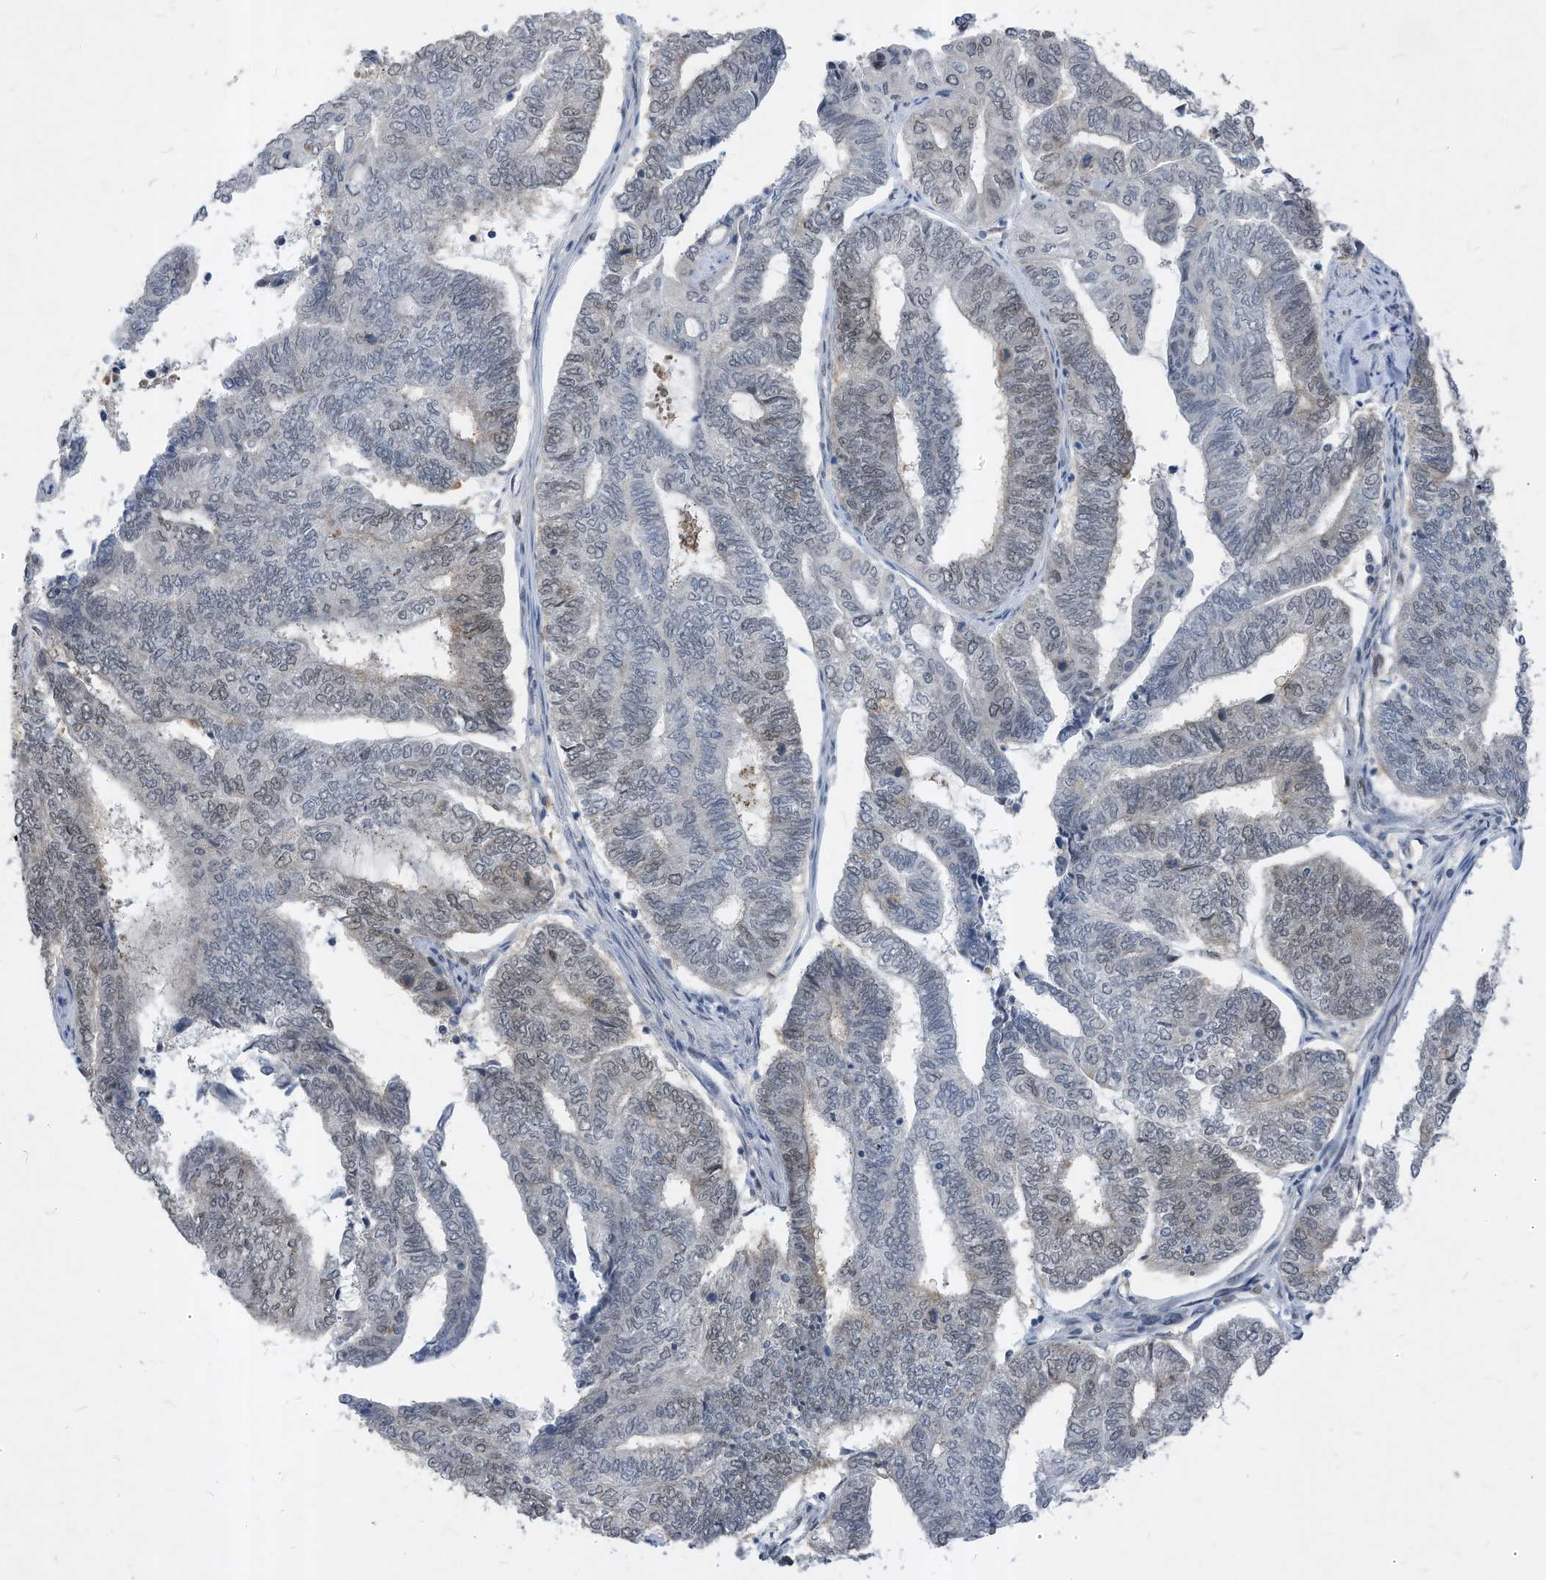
{"staining": {"intensity": "negative", "quantity": "none", "location": "none"}, "tissue": "endometrial cancer", "cell_type": "Tumor cells", "image_type": "cancer", "snomed": [{"axis": "morphology", "description": "Adenocarcinoma, NOS"}, {"axis": "topography", "description": "Uterus"}, {"axis": "topography", "description": "Endometrium"}], "caption": "Endometrial cancer was stained to show a protein in brown. There is no significant expression in tumor cells.", "gene": "KPNB1", "patient": {"sex": "female", "age": 70}}